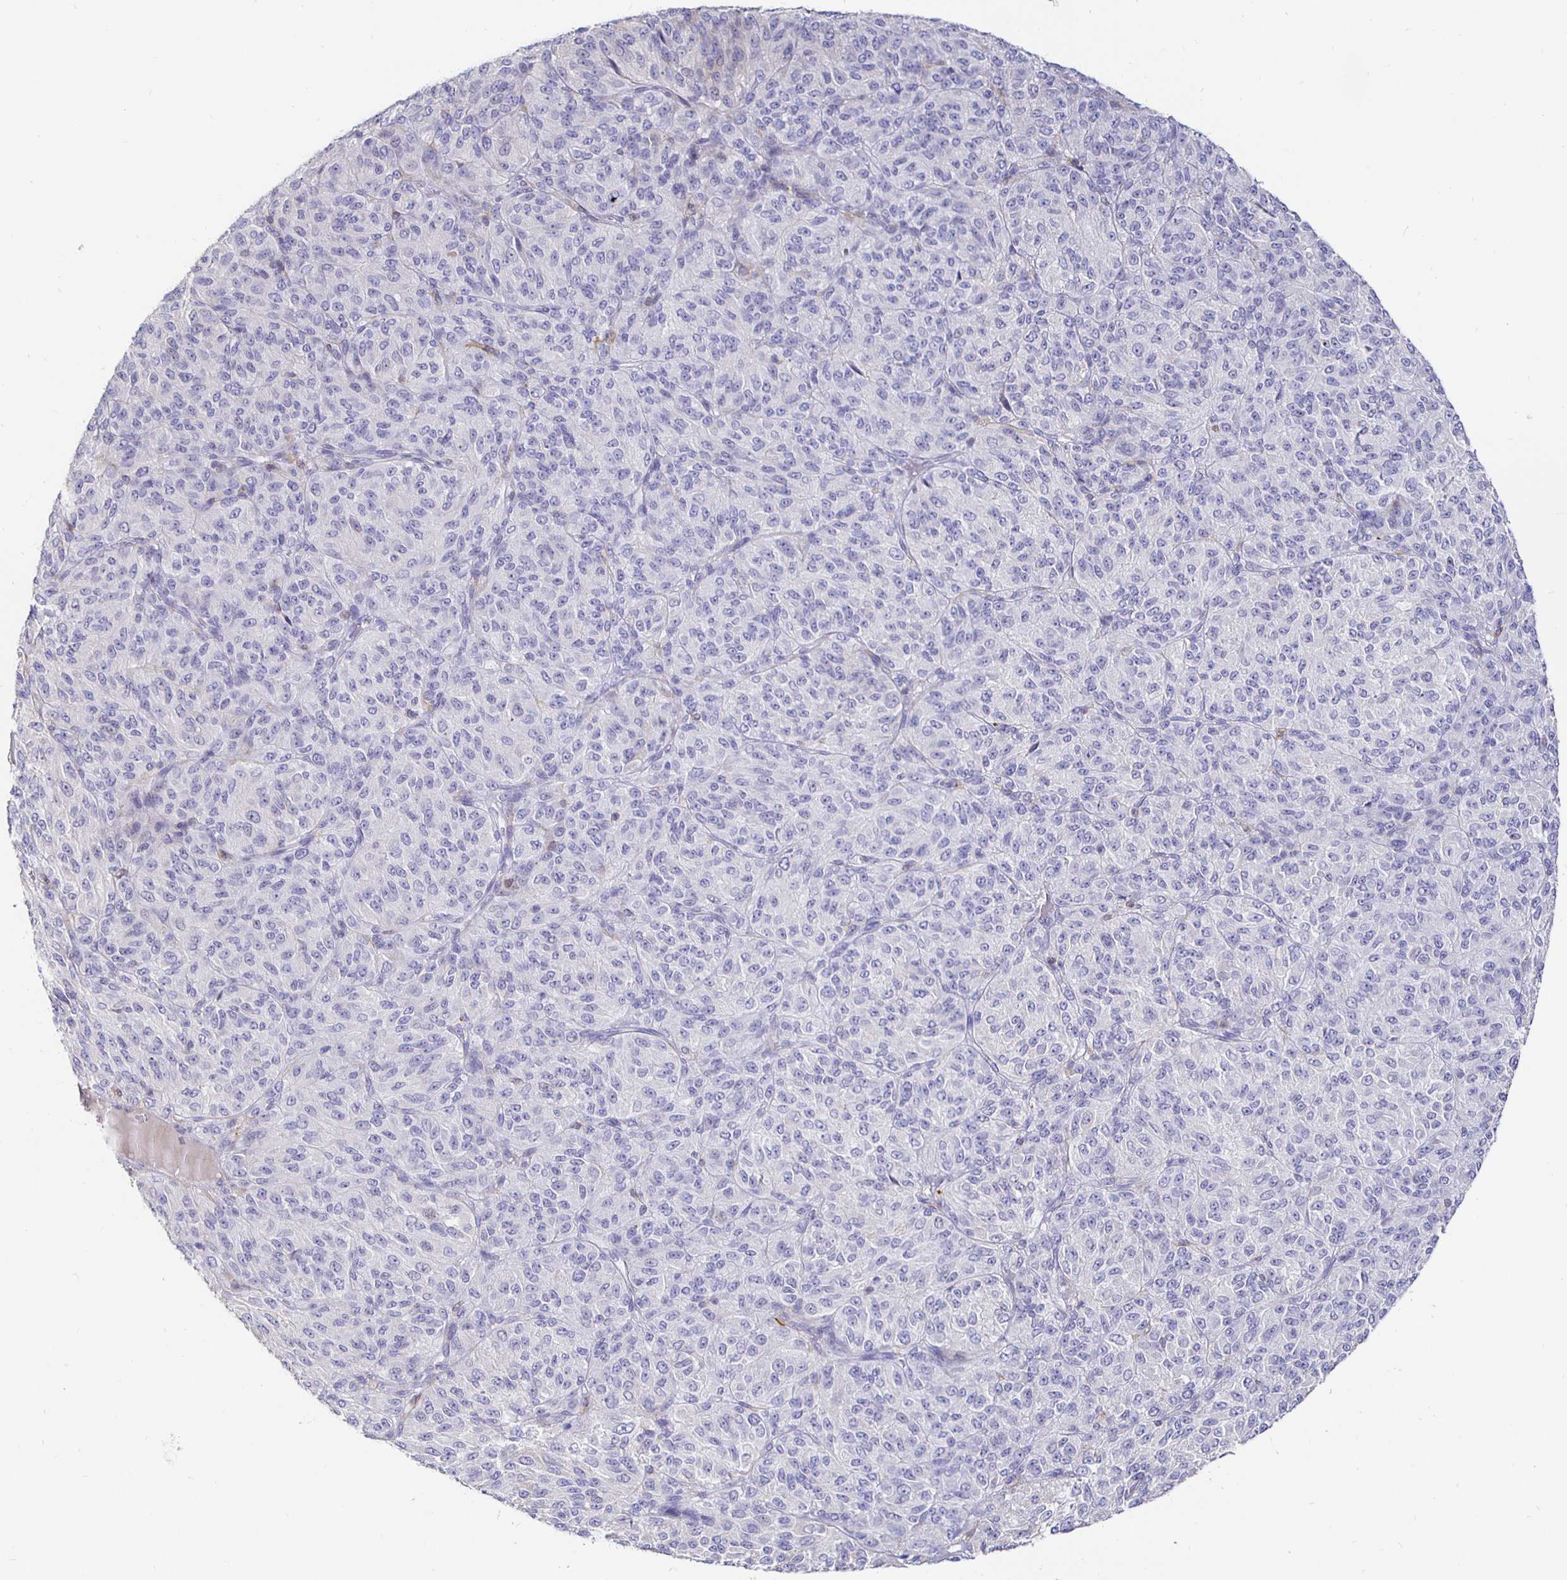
{"staining": {"intensity": "negative", "quantity": "none", "location": "none"}, "tissue": "melanoma", "cell_type": "Tumor cells", "image_type": "cancer", "snomed": [{"axis": "morphology", "description": "Malignant melanoma, Metastatic site"}, {"axis": "topography", "description": "Brain"}], "caption": "An IHC histopathology image of melanoma is shown. There is no staining in tumor cells of melanoma. Brightfield microscopy of IHC stained with DAB (brown) and hematoxylin (blue), captured at high magnification.", "gene": "CXCR3", "patient": {"sex": "female", "age": 56}}